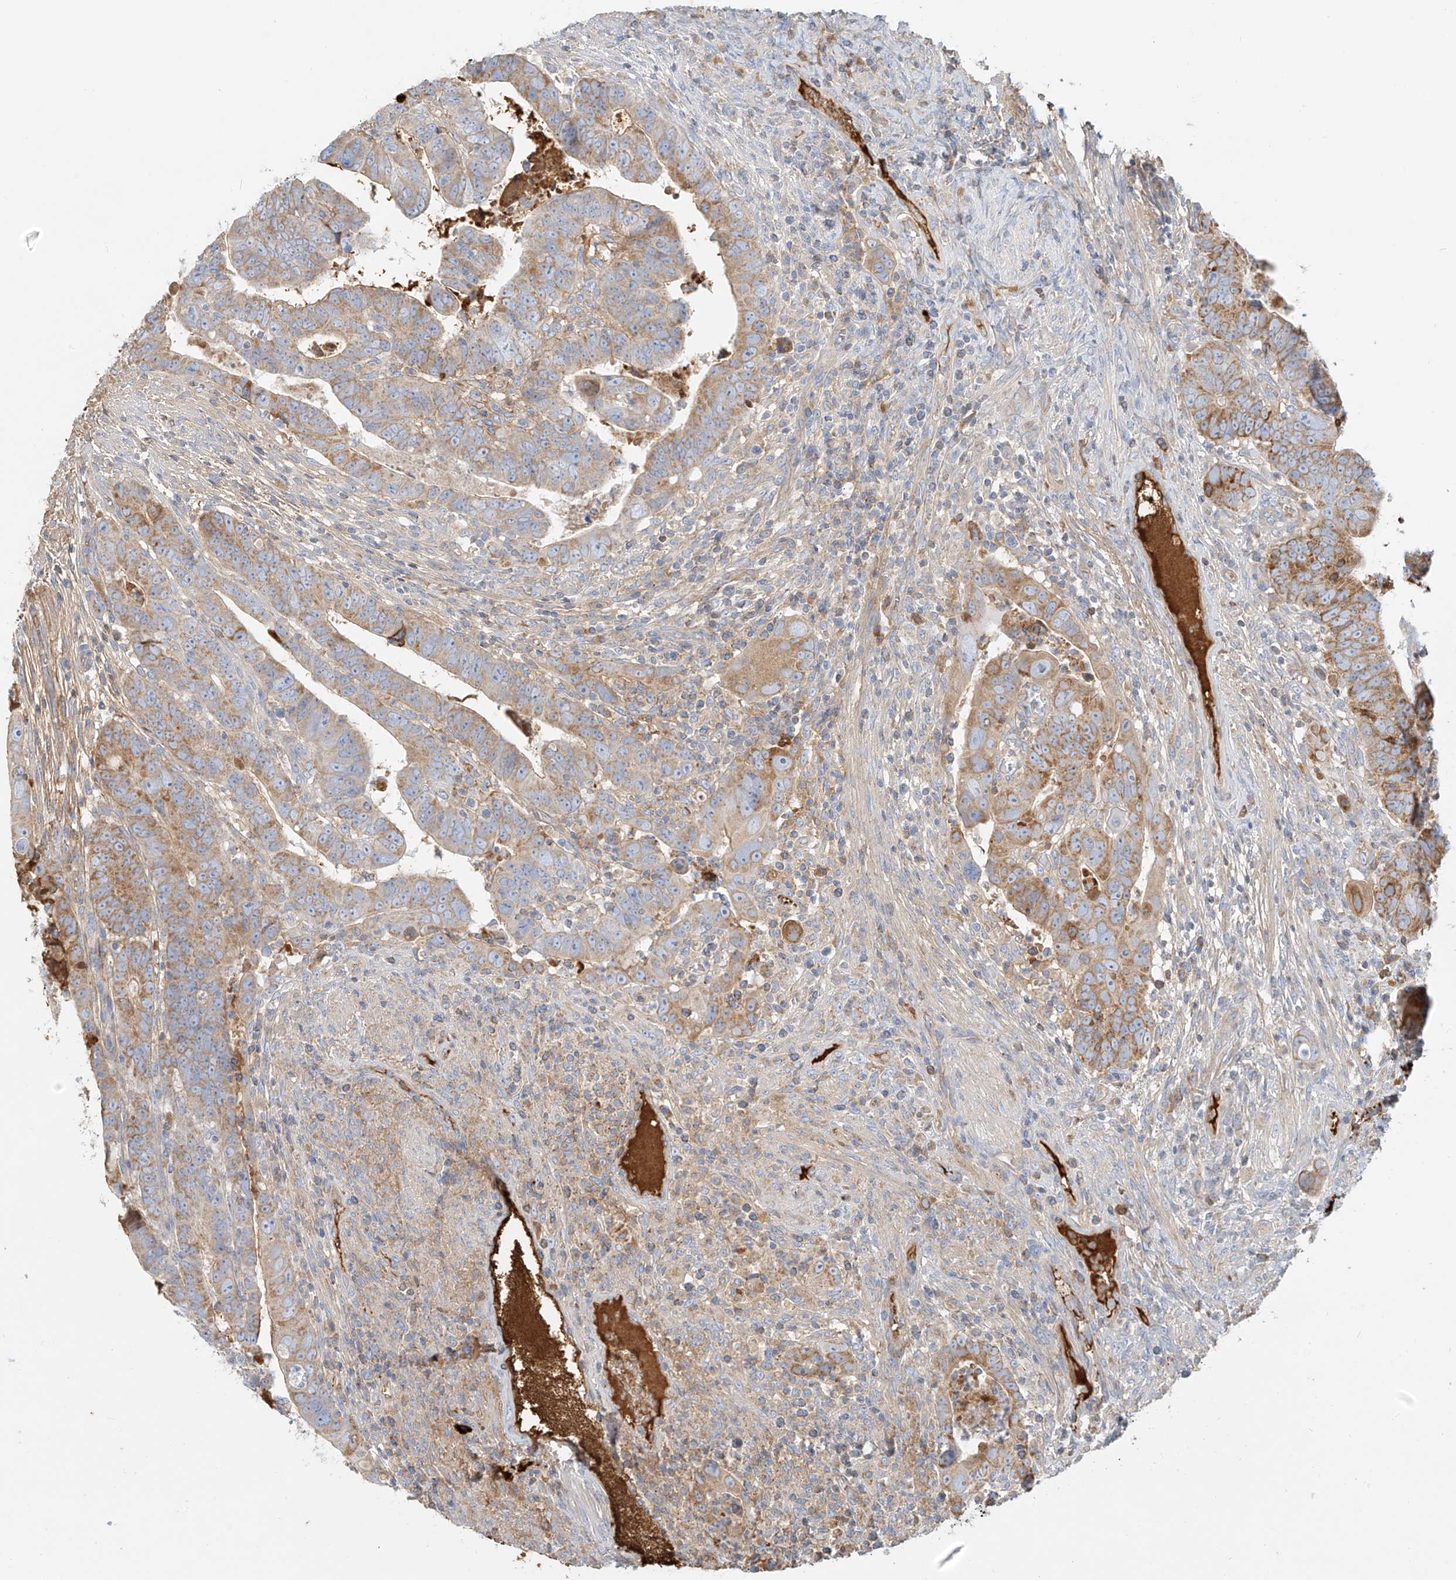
{"staining": {"intensity": "weak", "quantity": "25%-75%", "location": "cytoplasmic/membranous"}, "tissue": "colorectal cancer", "cell_type": "Tumor cells", "image_type": "cancer", "snomed": [{"axis": "morphology", "description": "Normal tissue, NOS"}, {"axis": "morphology", "description": "Adenocarcinoma, NOS"}, {"axis": "topography", "description": "Rectum"}], "caption": "Immunohistochemical staining of human colorectal adenocarcinoma exhibits low levels of weak cytoplasmic/membranous staining in about 25%-75% of tumor cells.", "gene": "OCSTAMP", "patient": {"sex": "female", "age": 65}}